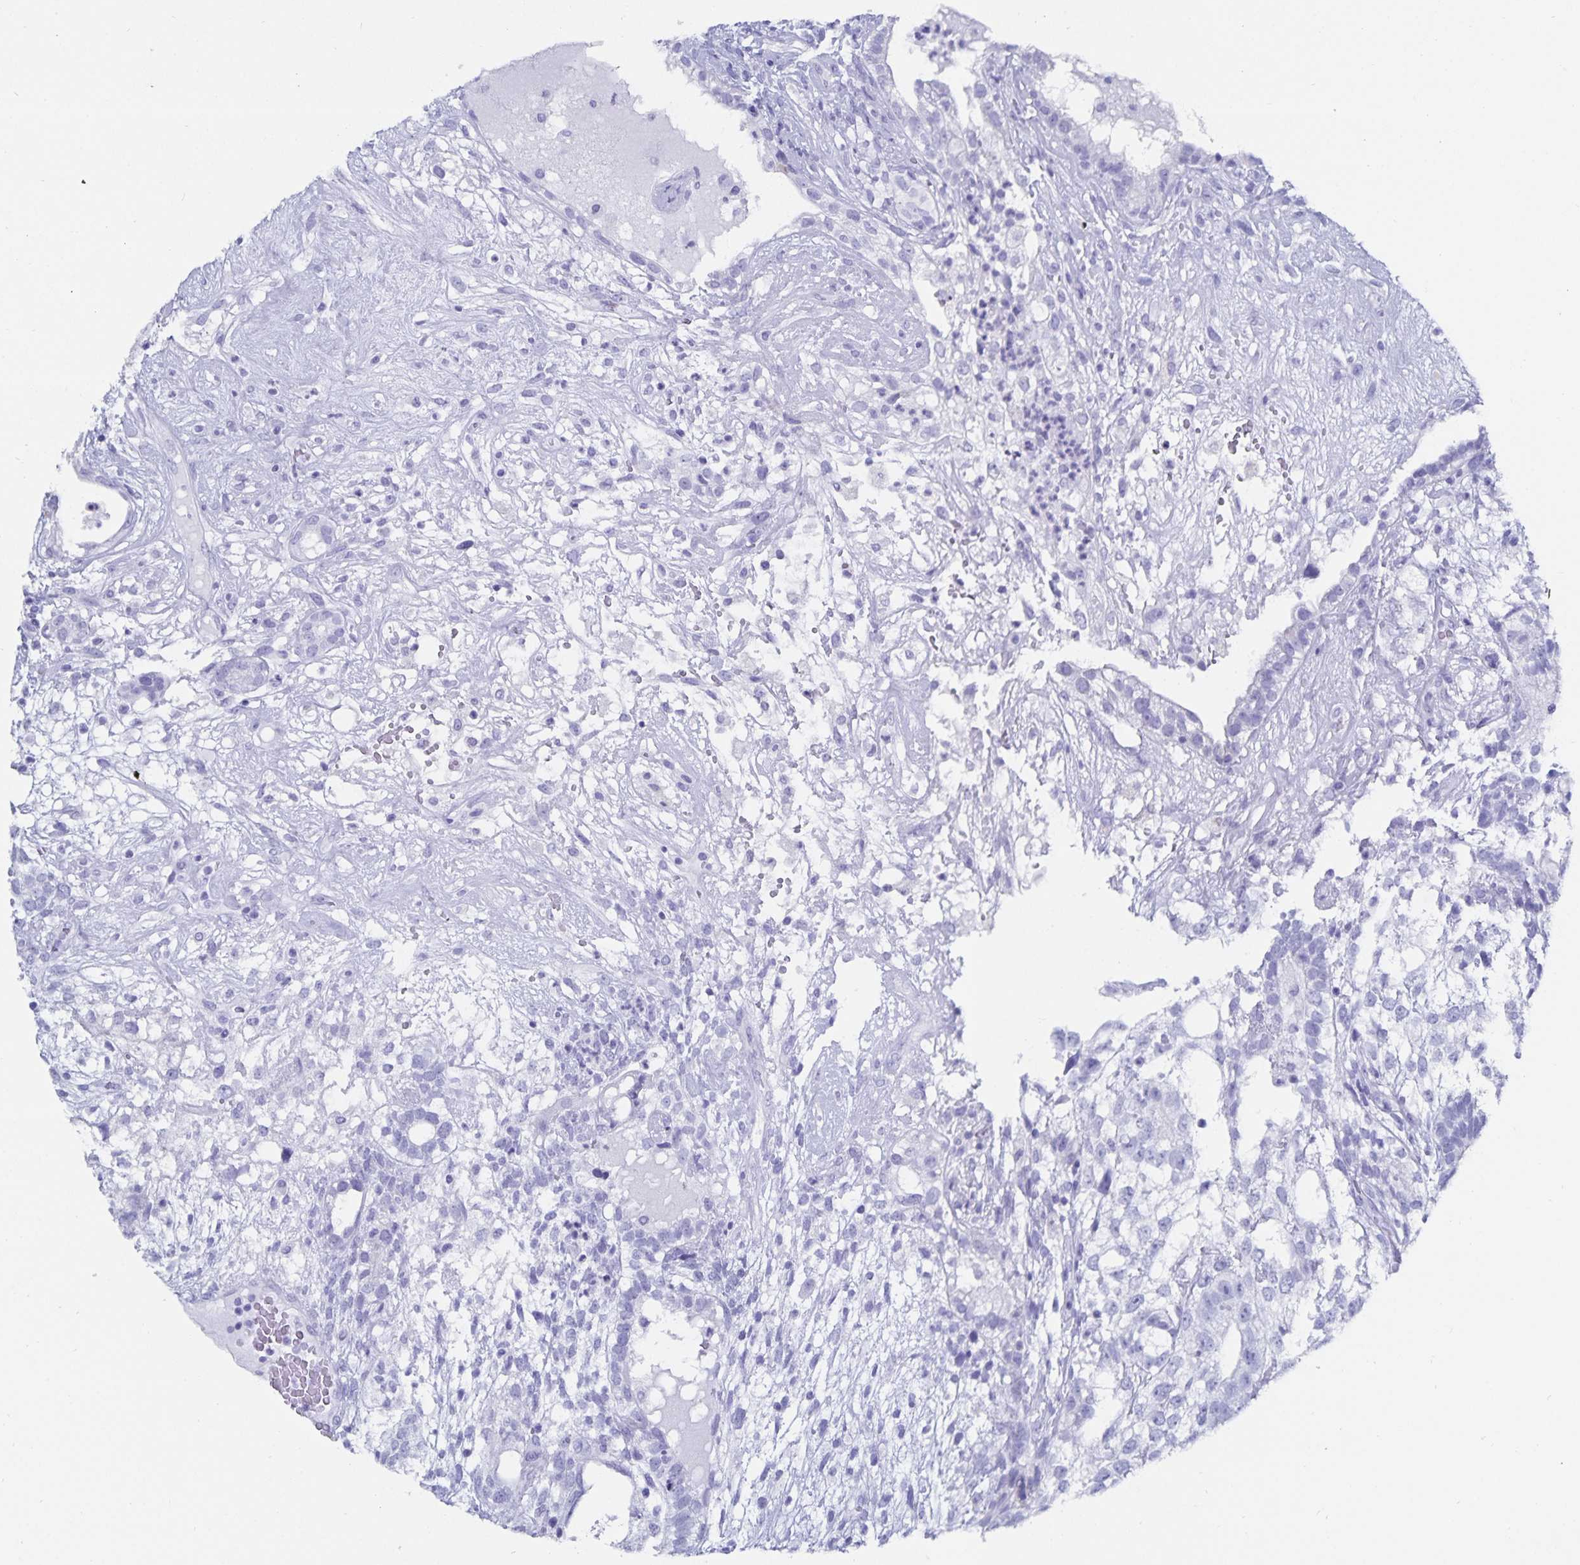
{"staining": {"intensity": "negative", "quantity": "none", "location": "none"}, "tissue": "testis cancer", "cell_type": "Tumor cells", "image_type": "cancer", "snomed": [{"axis": "morphology", "description": "Seminoma, NOS"}, {"axis": "morphology", "description": "Carcinoma, Embryonal, NOS"}, {"axis": "topography", "description": "Testis"}], "caption": "A high-resolution image shows IHC staining of testis cancer (embryonal carcinoma), which reveals no significant expression in tumor cells.", "gene": "C19orf73", "patient": {"sex": "male", "age": 41}}